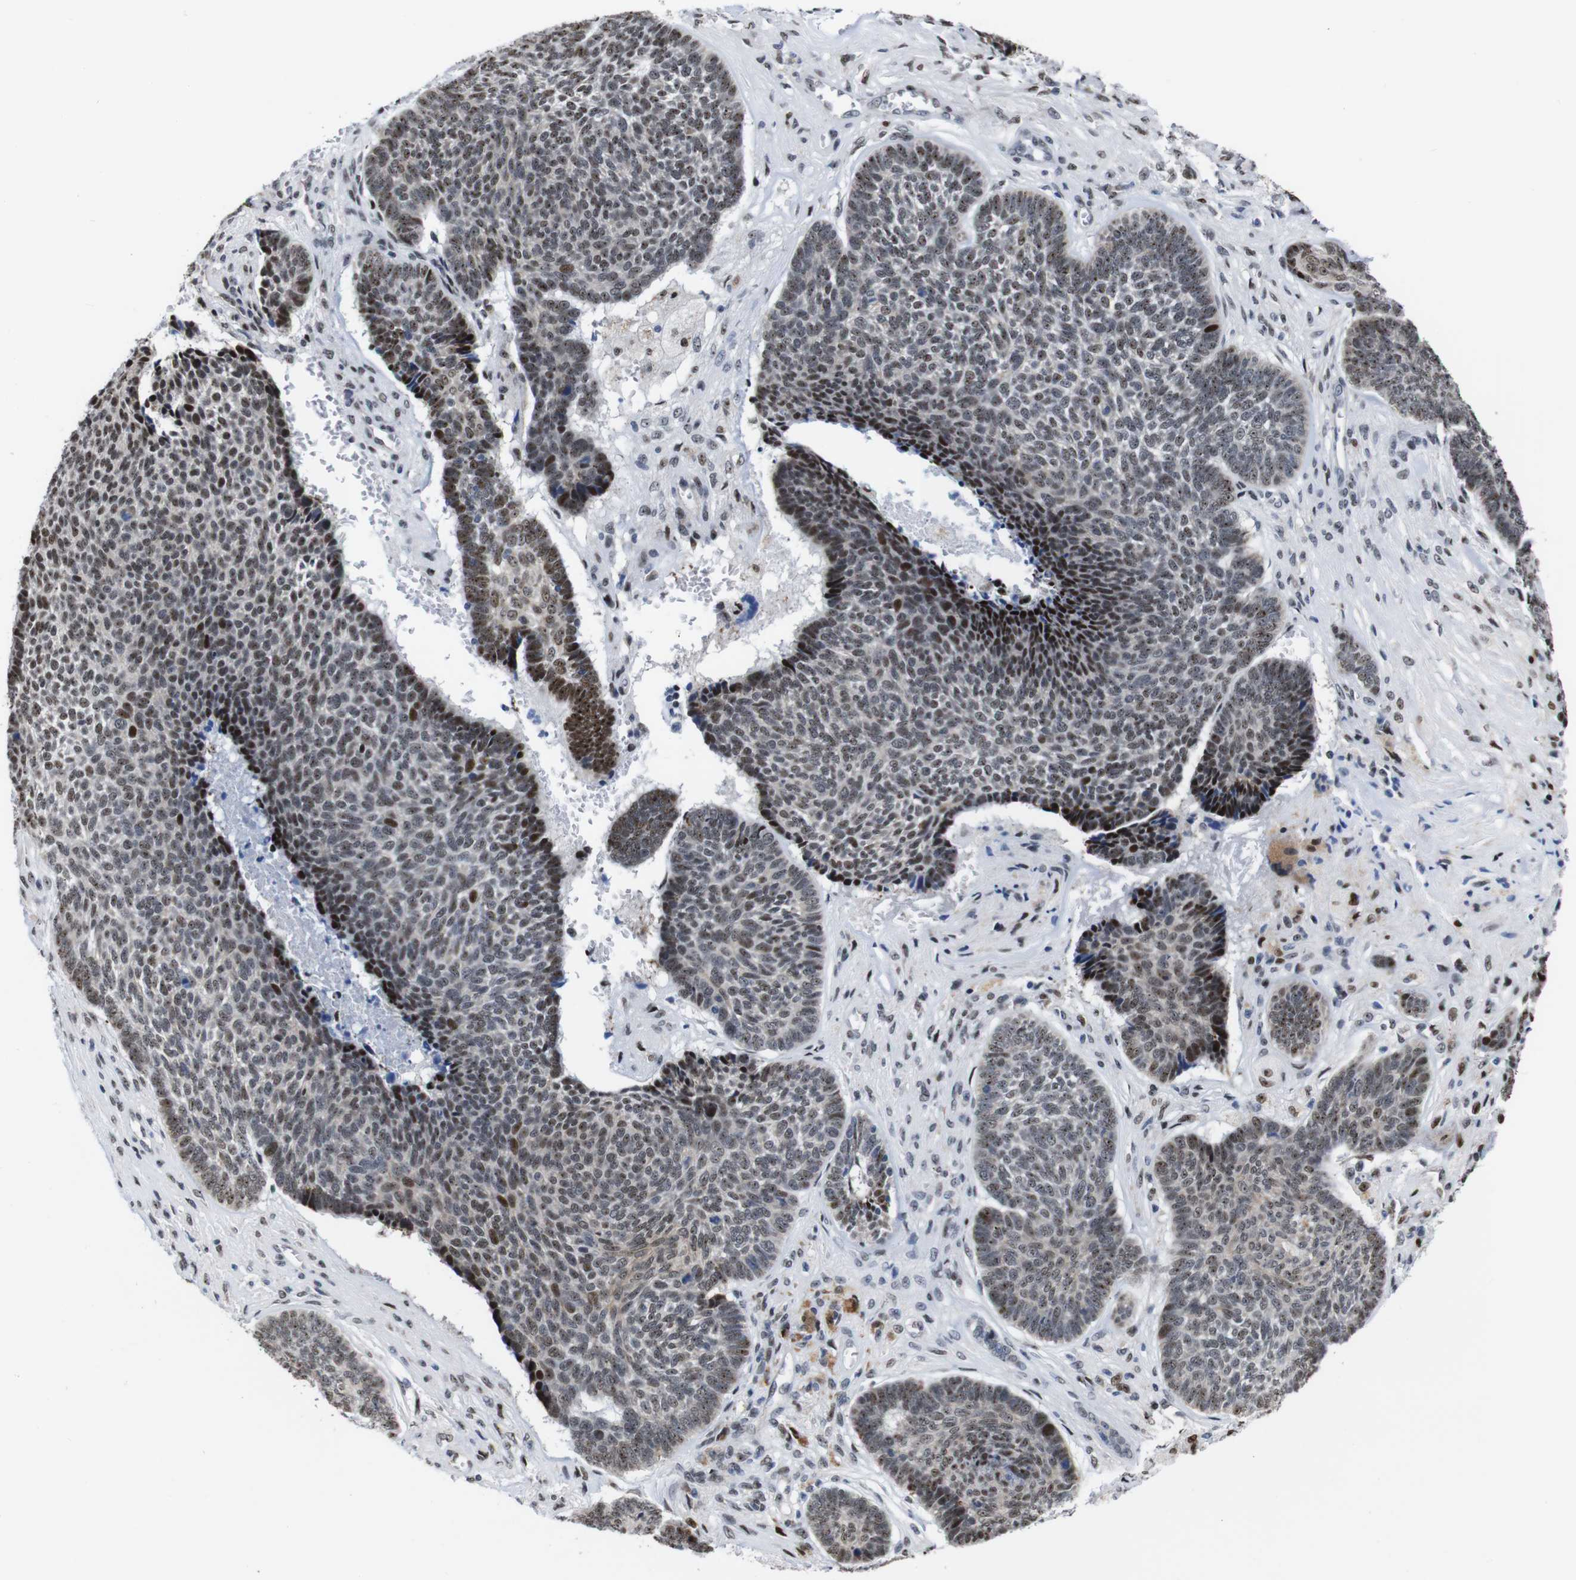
{"staining": {"intensity": "moderate", "quantity": ">75%", "location": "nuclear"}, "tissue": "skin cancer", "cell_type": "Tumor cells", "image_type": "cancer", "snomed": [{"axis": "morphology", "description": "Basal cell carcinoma"}, {"axis": "topography", "description": "Skin"}], "caption": "Immunohistochemistry image of skin cancer (basal cell carcinoma) stained for a protein (brown), which exhibits medium levels of moderate nuclear expression in about >75% of tumor cells.", "gene": "GATA6", "patient": {"sex": "male", "age": 84}}